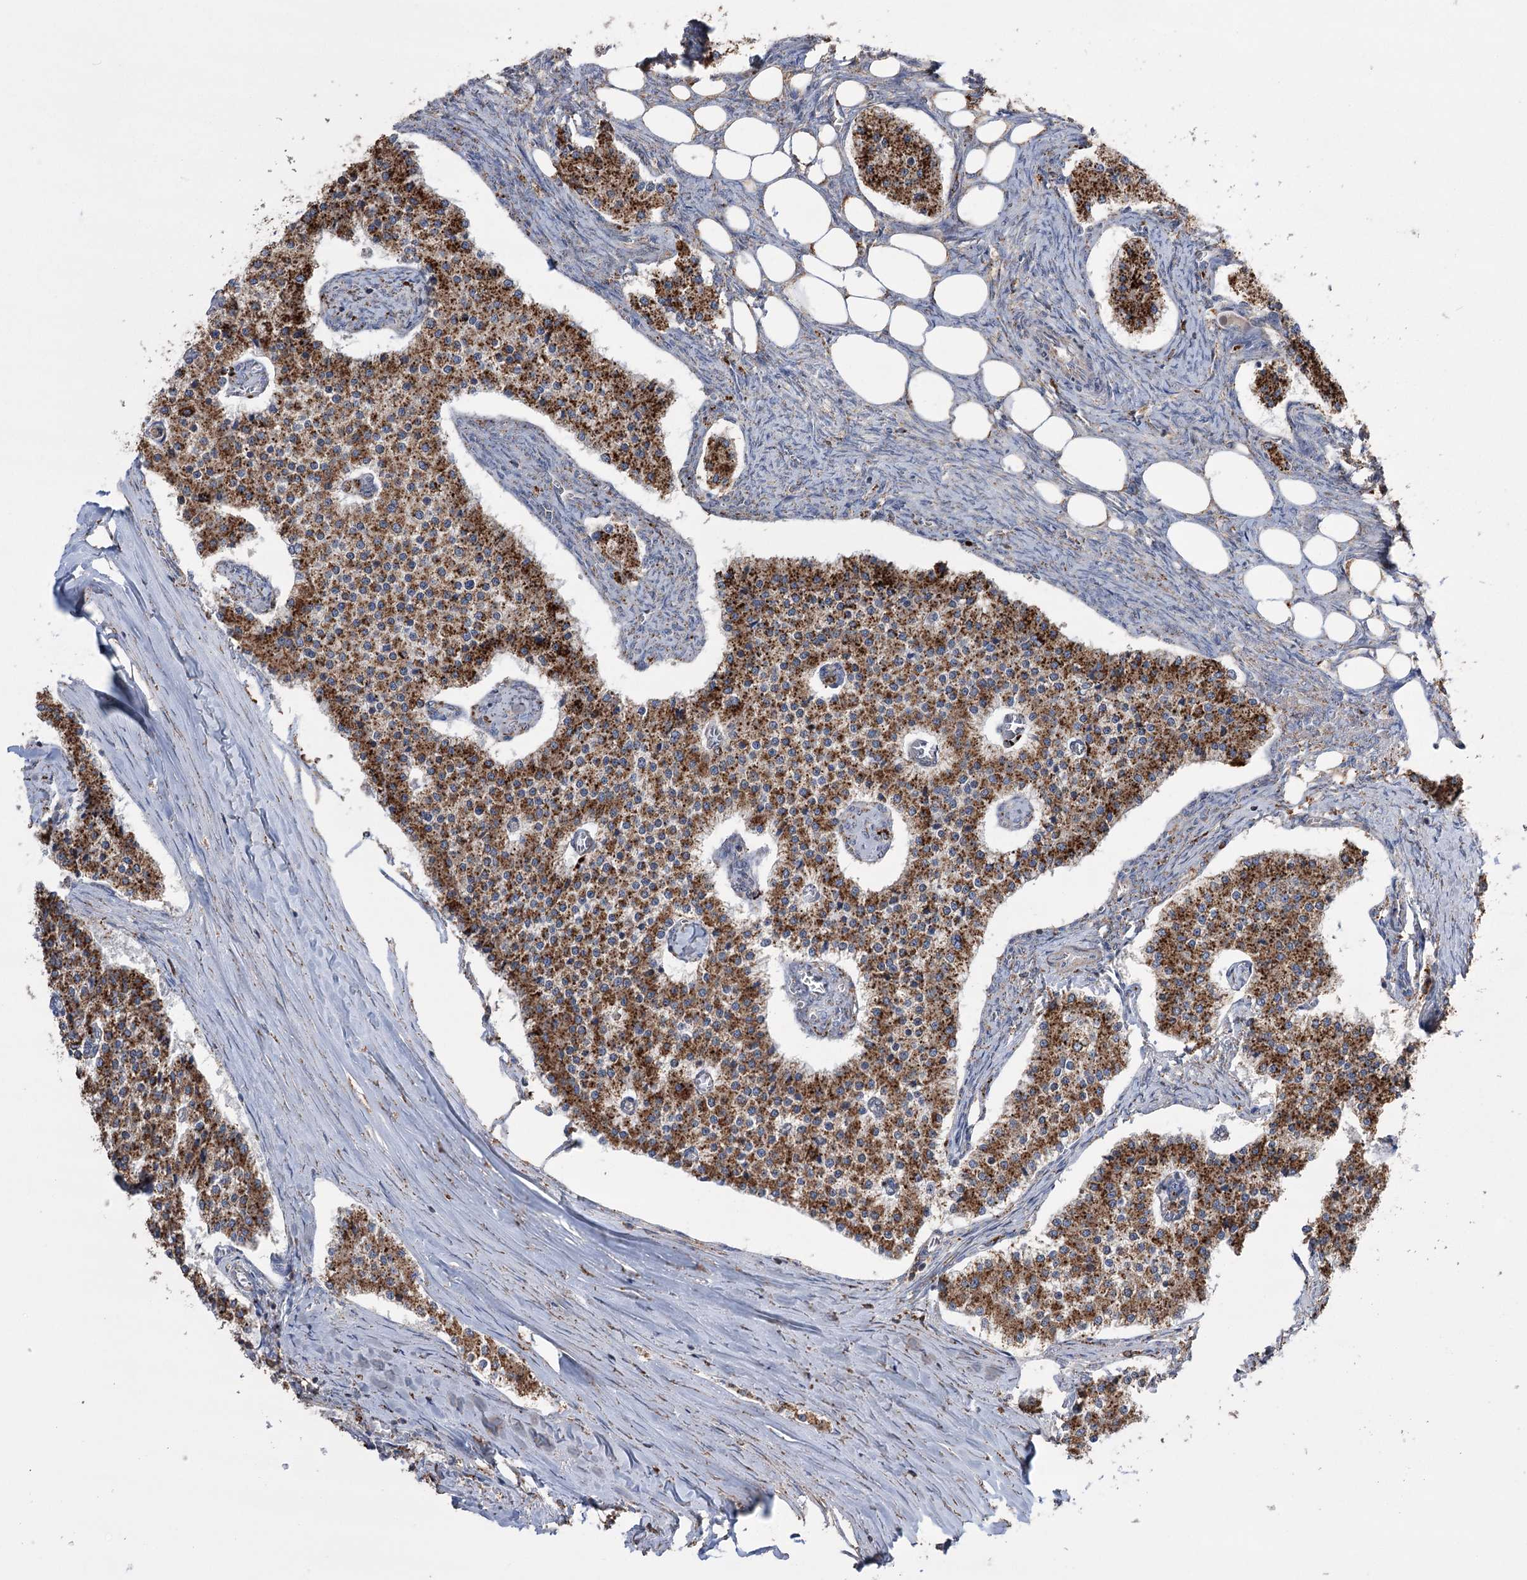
{"staining": {"intensity": "strong", "quantity": ">75%", "location": "cytoplasmic/membranous"}, "tissue": "carcinoid", "cell_type": "Tumor cells", "image_type": "cancer", "snomed": [{"axis": "morphology", "description": "Carcinoid, malignant, NOS"}, {"axis": "topography", "description": "Colon"}], "caption": "Immunohistochemistry micrograph of human malignant carcinoid stained for a protein (brown), which reveals high levels of strong cytoplasmic/membranous positivity in about >75% of tumor cells.", "gene": "TRIM71", "patient": {"sex": "female", "age": 52}}